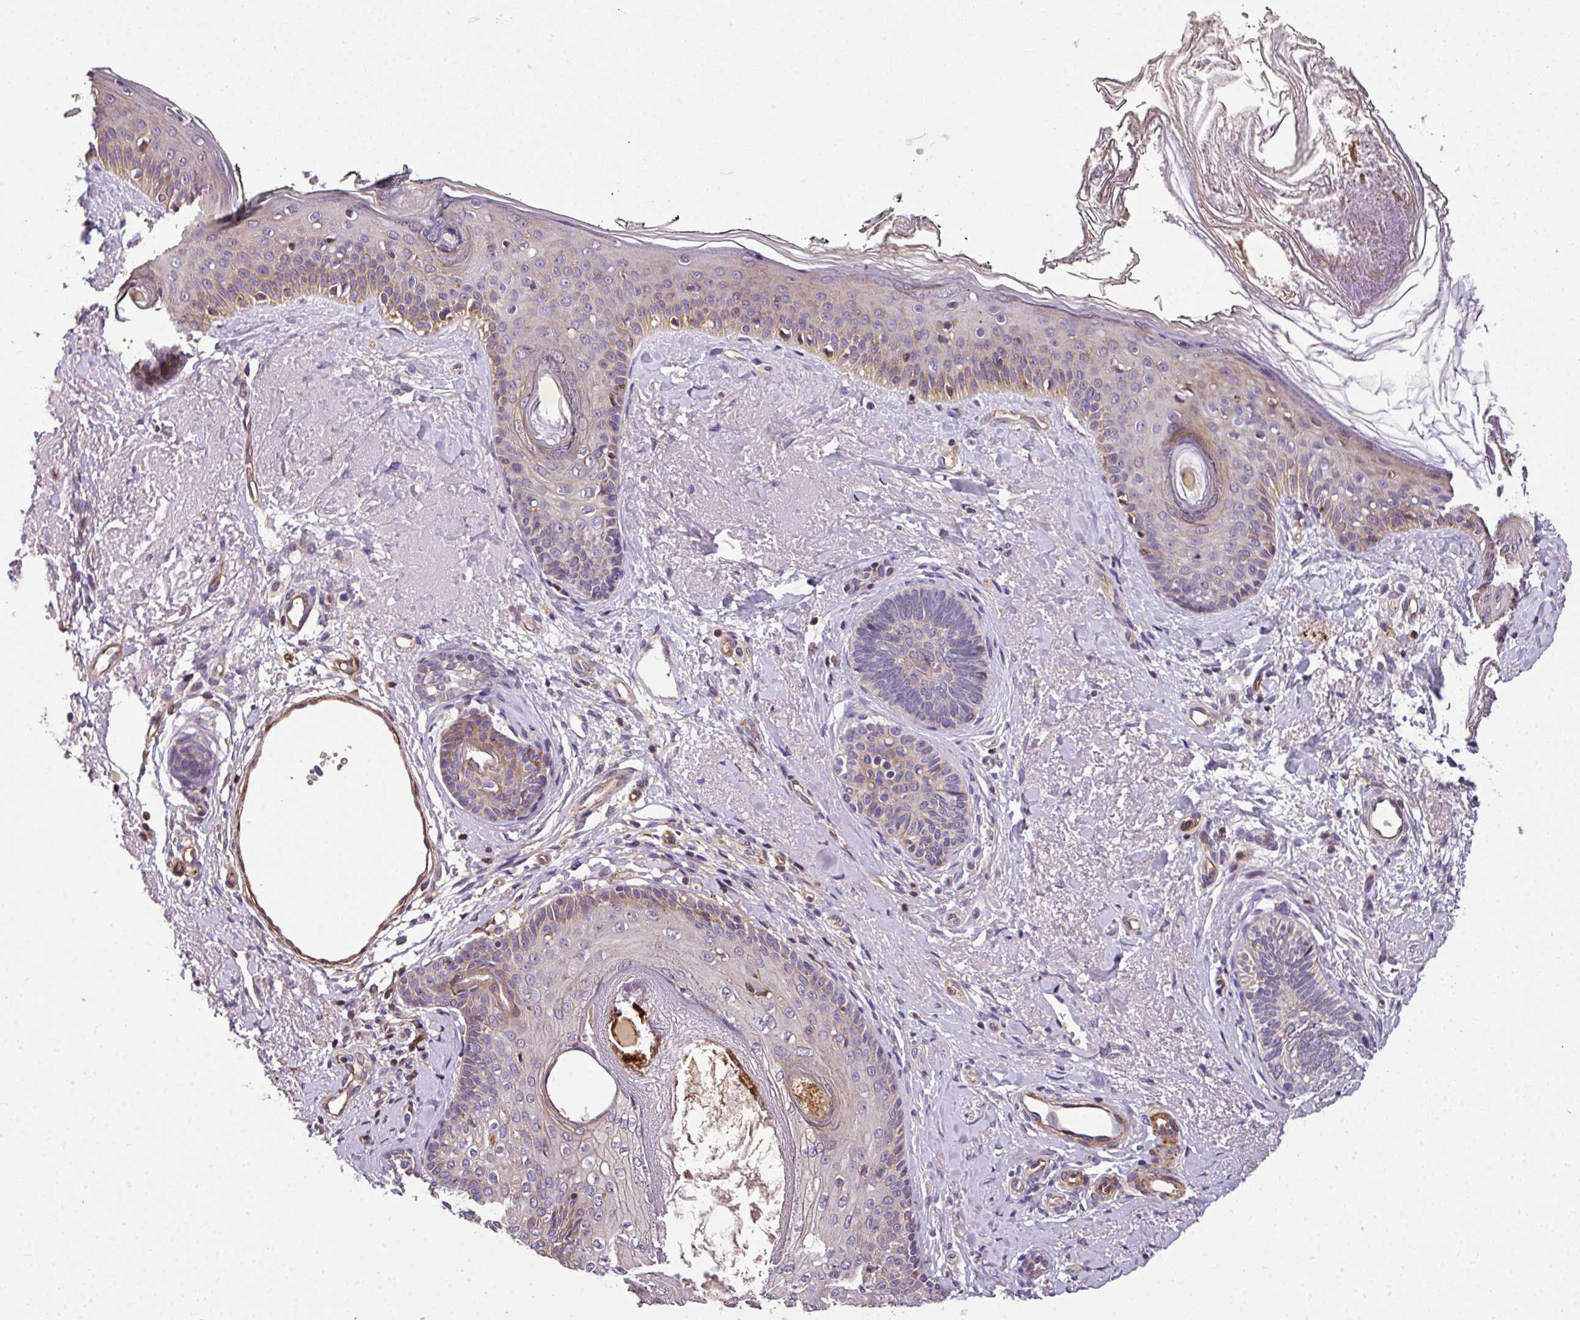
{"staining": {"intensity": "weak", "quantity": "<25%", "location": "cytoplasmic/membranous"}, "tissue": "skin cancer", "cell_type": "Tumor cells", "image_type": "cancer", "snomed": [{"axis": "morphology", "description": "Basal cell carcinoma"}, {"axis": "topography", "description": "Skin"}], "caption": "This is an IHC image of skin cancer. There is no positivity in tumor cells.", "gene": "CASS4", "patient": {"sex": "female", "age": 81}}